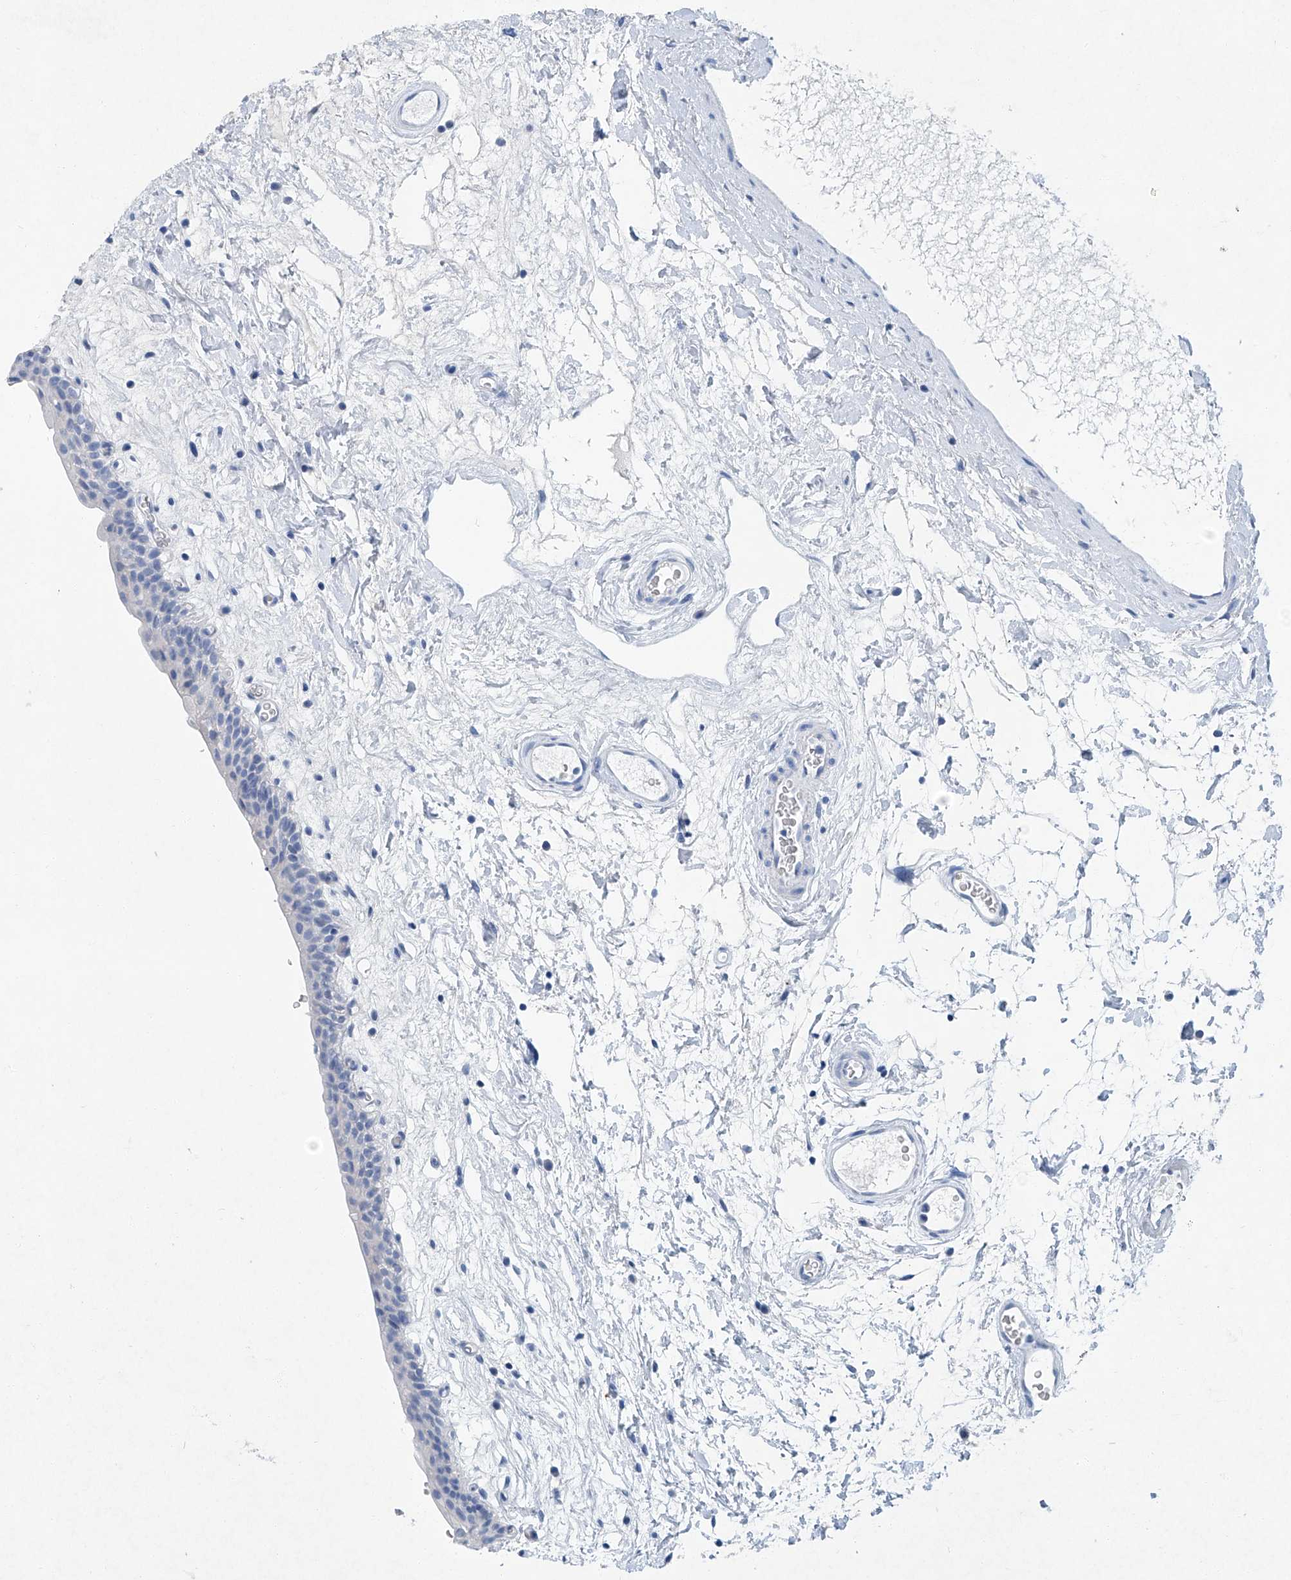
{"staining": {"intensity": "negative", "quantity": "none", "location": "none"}, "tissue": "urinary bladder", "cell_type": "Urothelial cells", "image_type": "normal", "snomed": [{"axis": "morphology", "description": "Normal tissue, NOS"}, {"axis": "topography", "description": "Urinary bladder"}], "caption": "IHC photomicrograph of unremarkable urinary bladder: urinary bladder stained with DAB reveals no significant protein expression in urothelial cells.", "gene": "CYP2A7", "patient": {"sex": "male", "age": 83}}